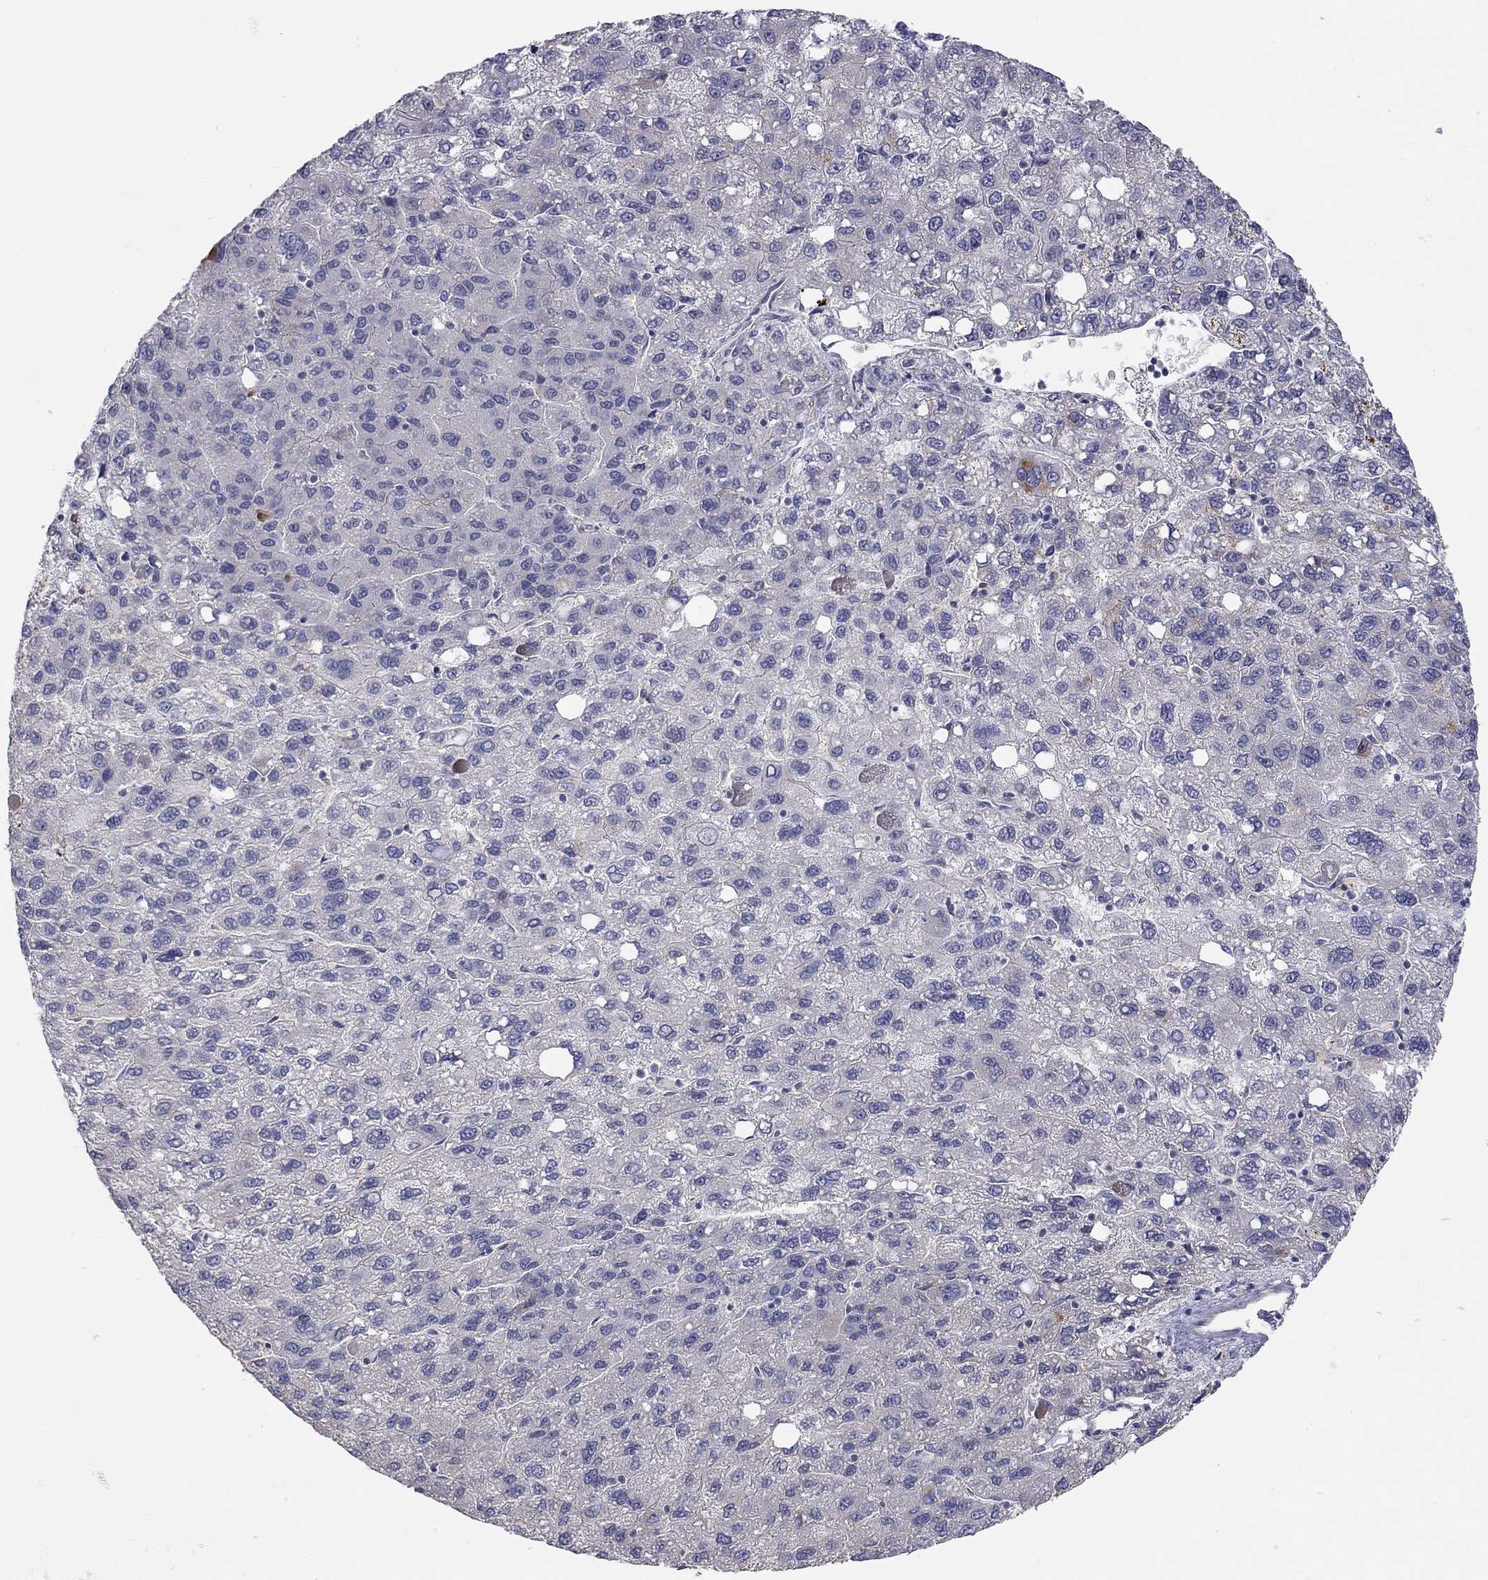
{"staining": {"intensity": "negative", "quantity": "none", "location": "none"}, "tissue": "liver cancer", "cell_type": "Tumor cells", "image_type": "cancer", "snomed": [{"axis": "morphology", "description": "Carcinoma, Hepatocellular, NOS"}, {"axis": "topography", "description": "Liver"}], "caption": "High magnification brightfield microscopy of hepatocellular carcinoma (liver) stained with DAB (3,3'-diaminobenzidine) (brown) and counterstained with hematoxylin (blue): tumor cells show no significant staining.", "gene": "PAPSS2", "patient": {"sex": "female", "age": 82}}